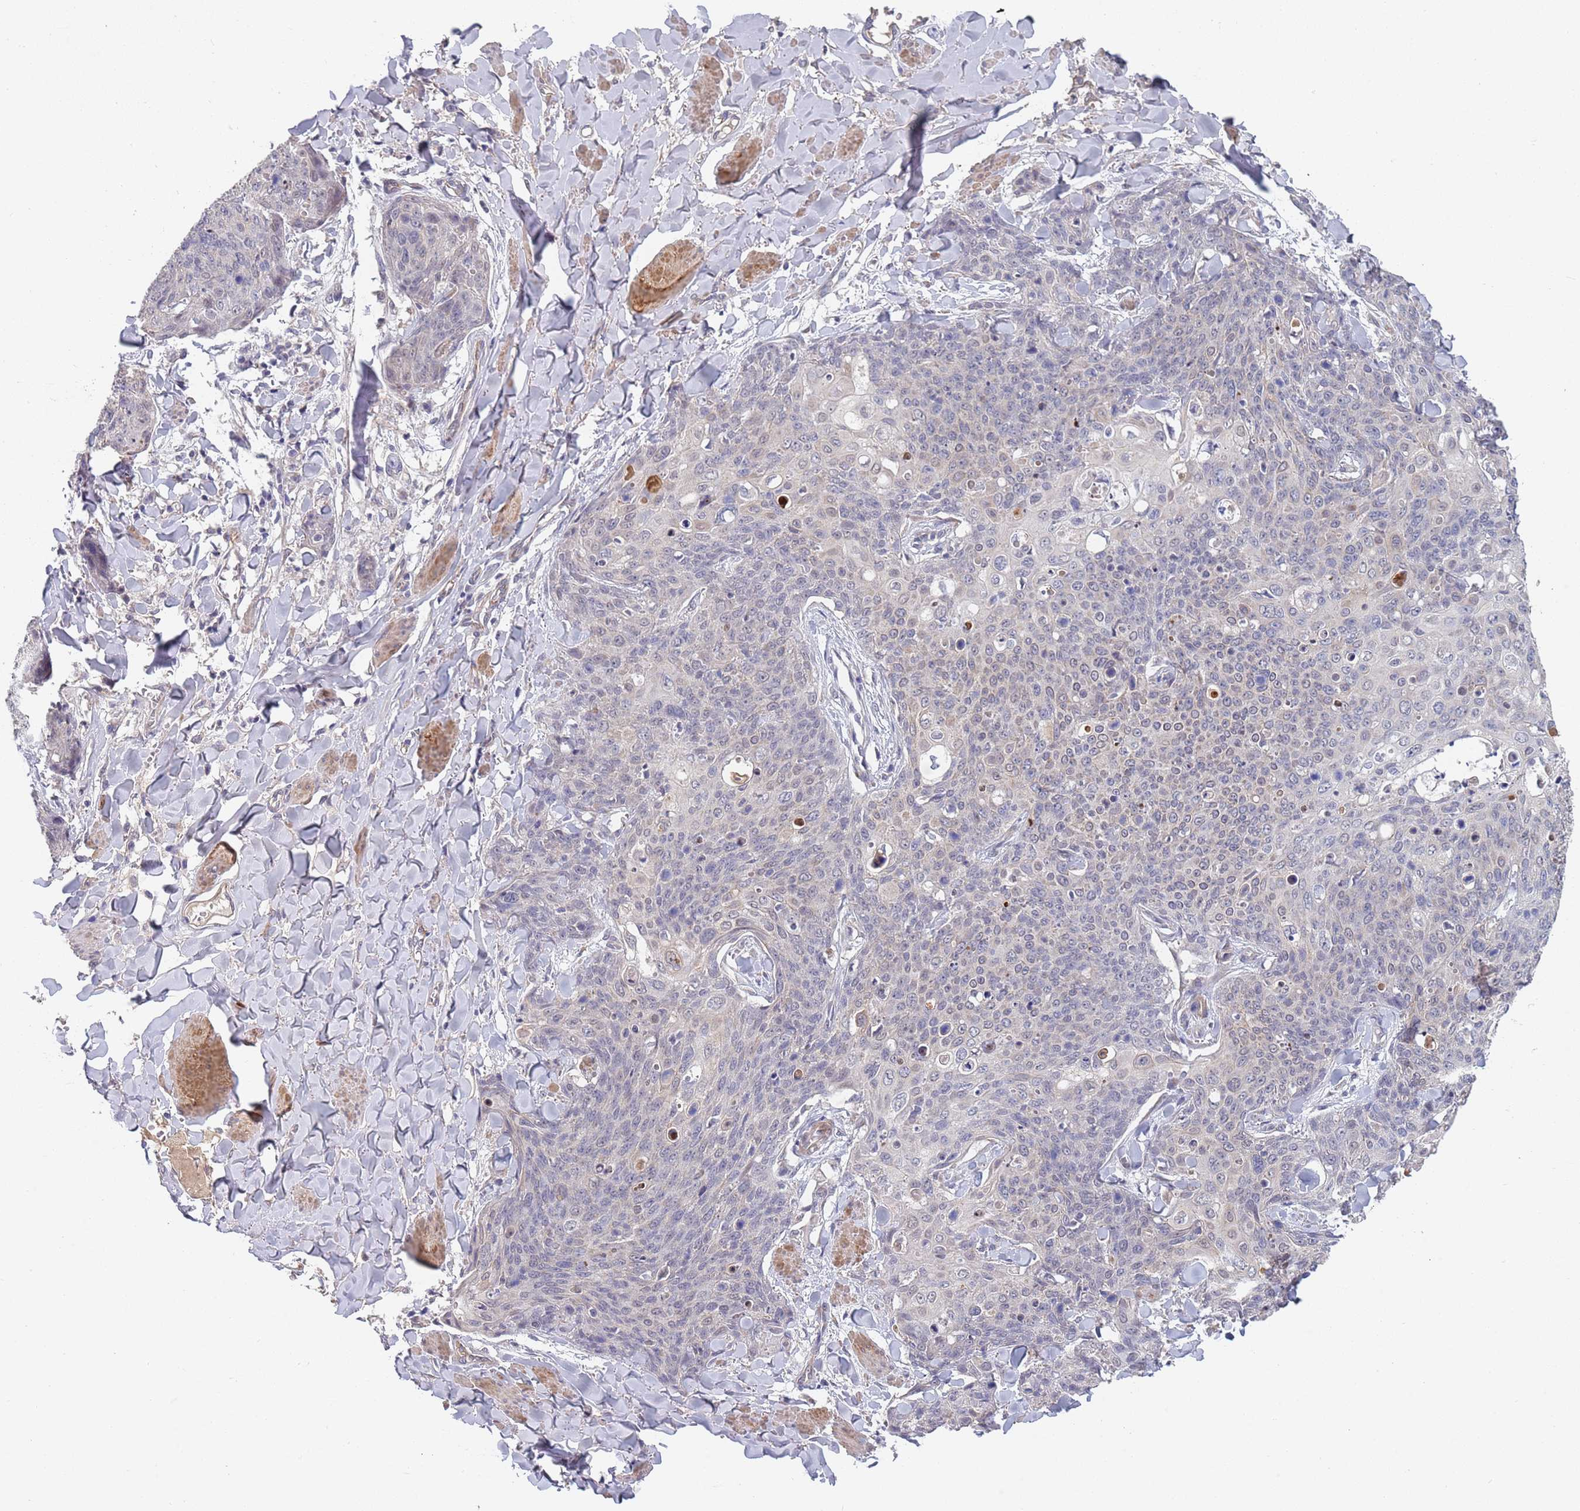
{"staining": {"intensity": "negative", "quantity": "none", "location": "none"}, "tissue": "skin cancer", "cell_type": "Tumor cells", "image_type": "cancer", "snomed": [{"axis": "morphology", "description": "Squamous cell carcinoma, NOS"}, {"axis": "topography", "description": "Skin"}, {"axis": "topography", "description": "Vulva"}], "caption": "Protein analysis of squamous cell carcinoma (skin) demonstrates no significant expression in tumor cells. The staining was performed using DAB to visualize the protein expression in brown, while the nuclei were stained in blue with hematoxylin (Magnification: 20x).", "gene": "B4GALT4", "patient": {"sex": "female", "age": 85}}